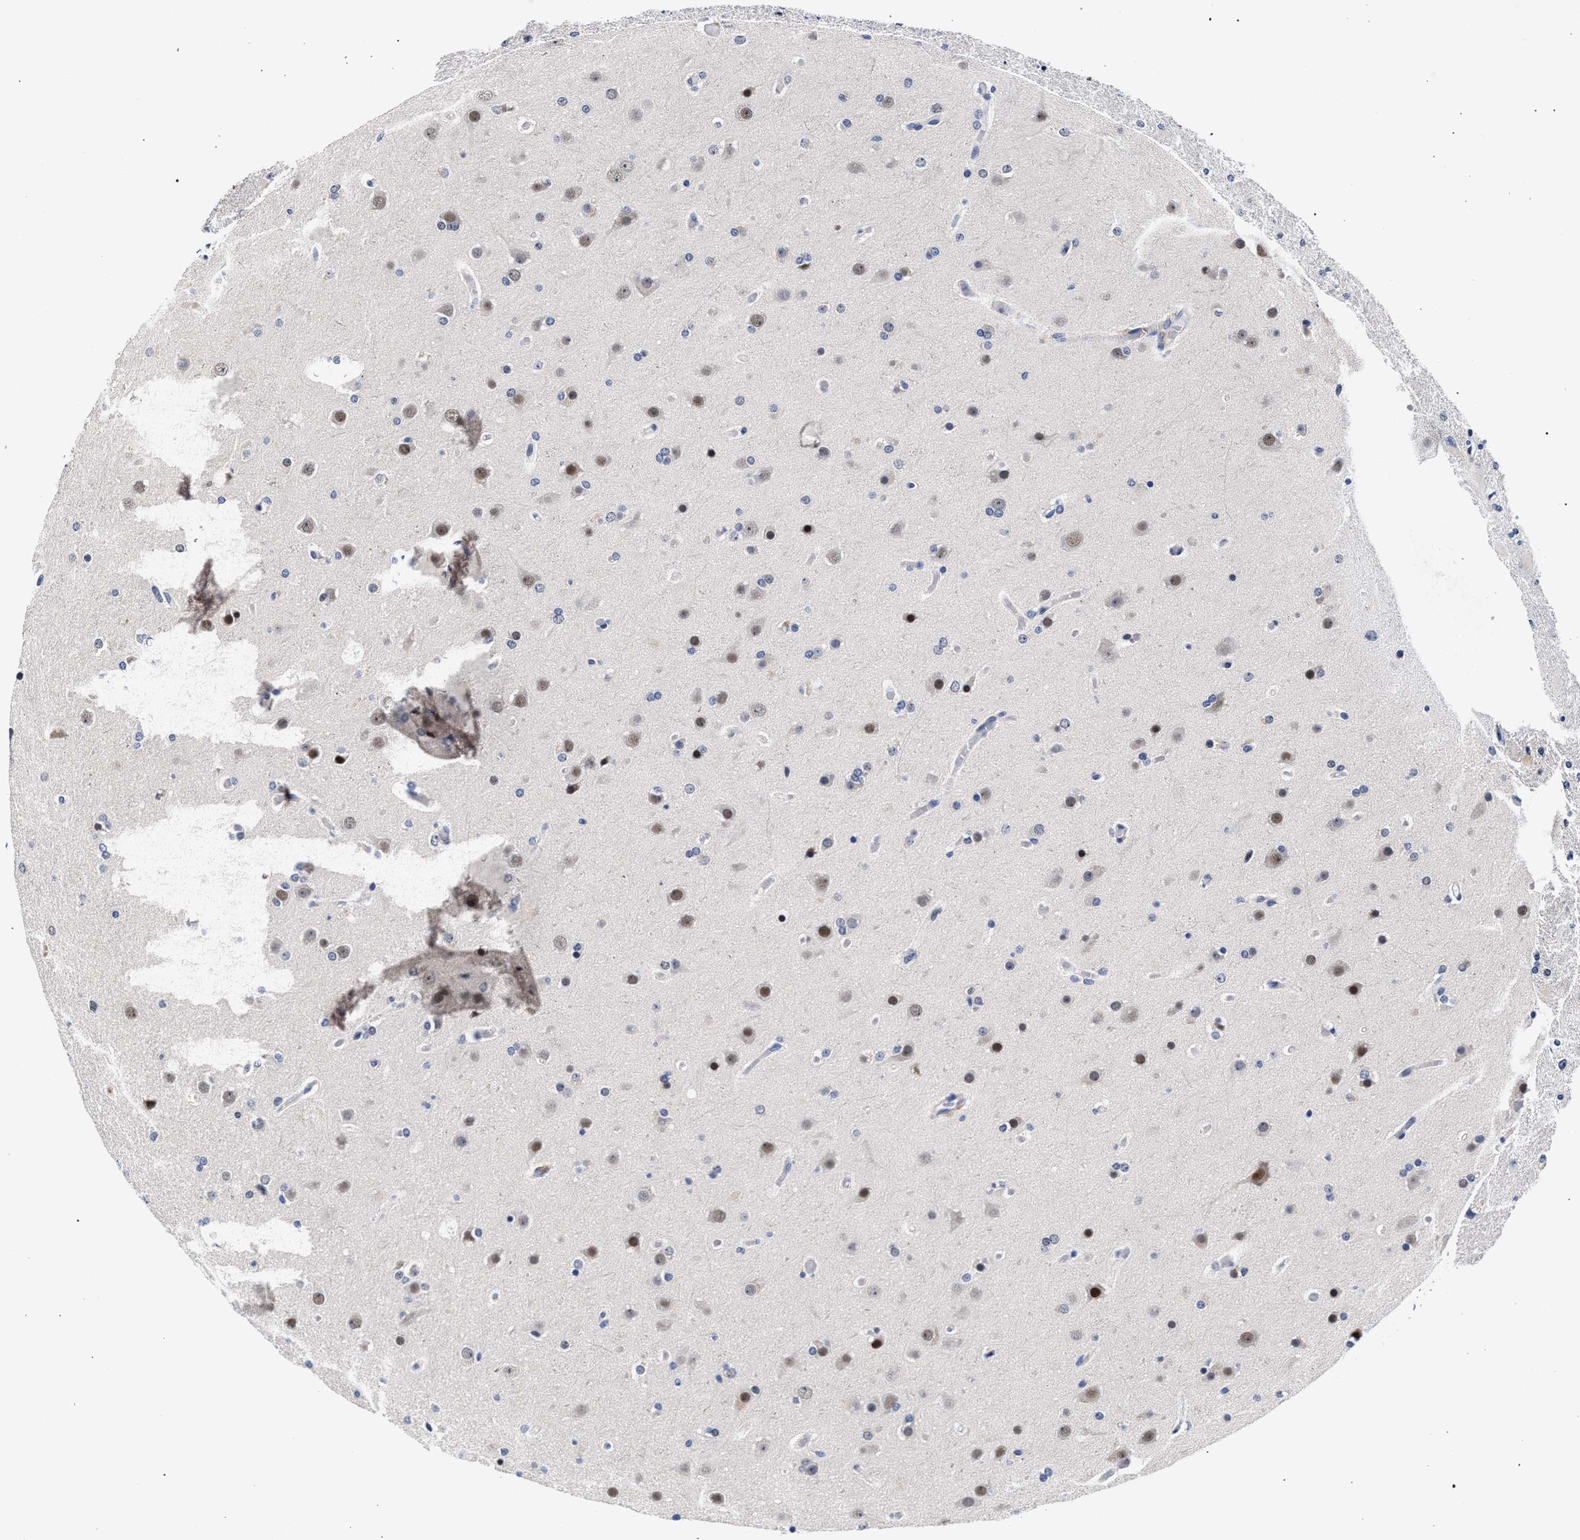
{"staining": {"intensity": "weak", "quantity": "<25%", "location": "nuclear"}, "tissue": "glioma", "cell_type": "Tumor cells", "image_type": "cancer", "snomed": [{"axis": "morphology", "description": "Glioma, malignant, High grade"}, {"axis": "topography", "description": "Cerebral cortex"}], "caption": "Tumor cells are negative for brown protein staining in glioma. (Stains: DAB IHC with hematoxylin counter stain, Microscopy: brightfield microscopy at high magnification).", "gene": "ZNF462", "patient": {"sex": "female", "age": 36}}